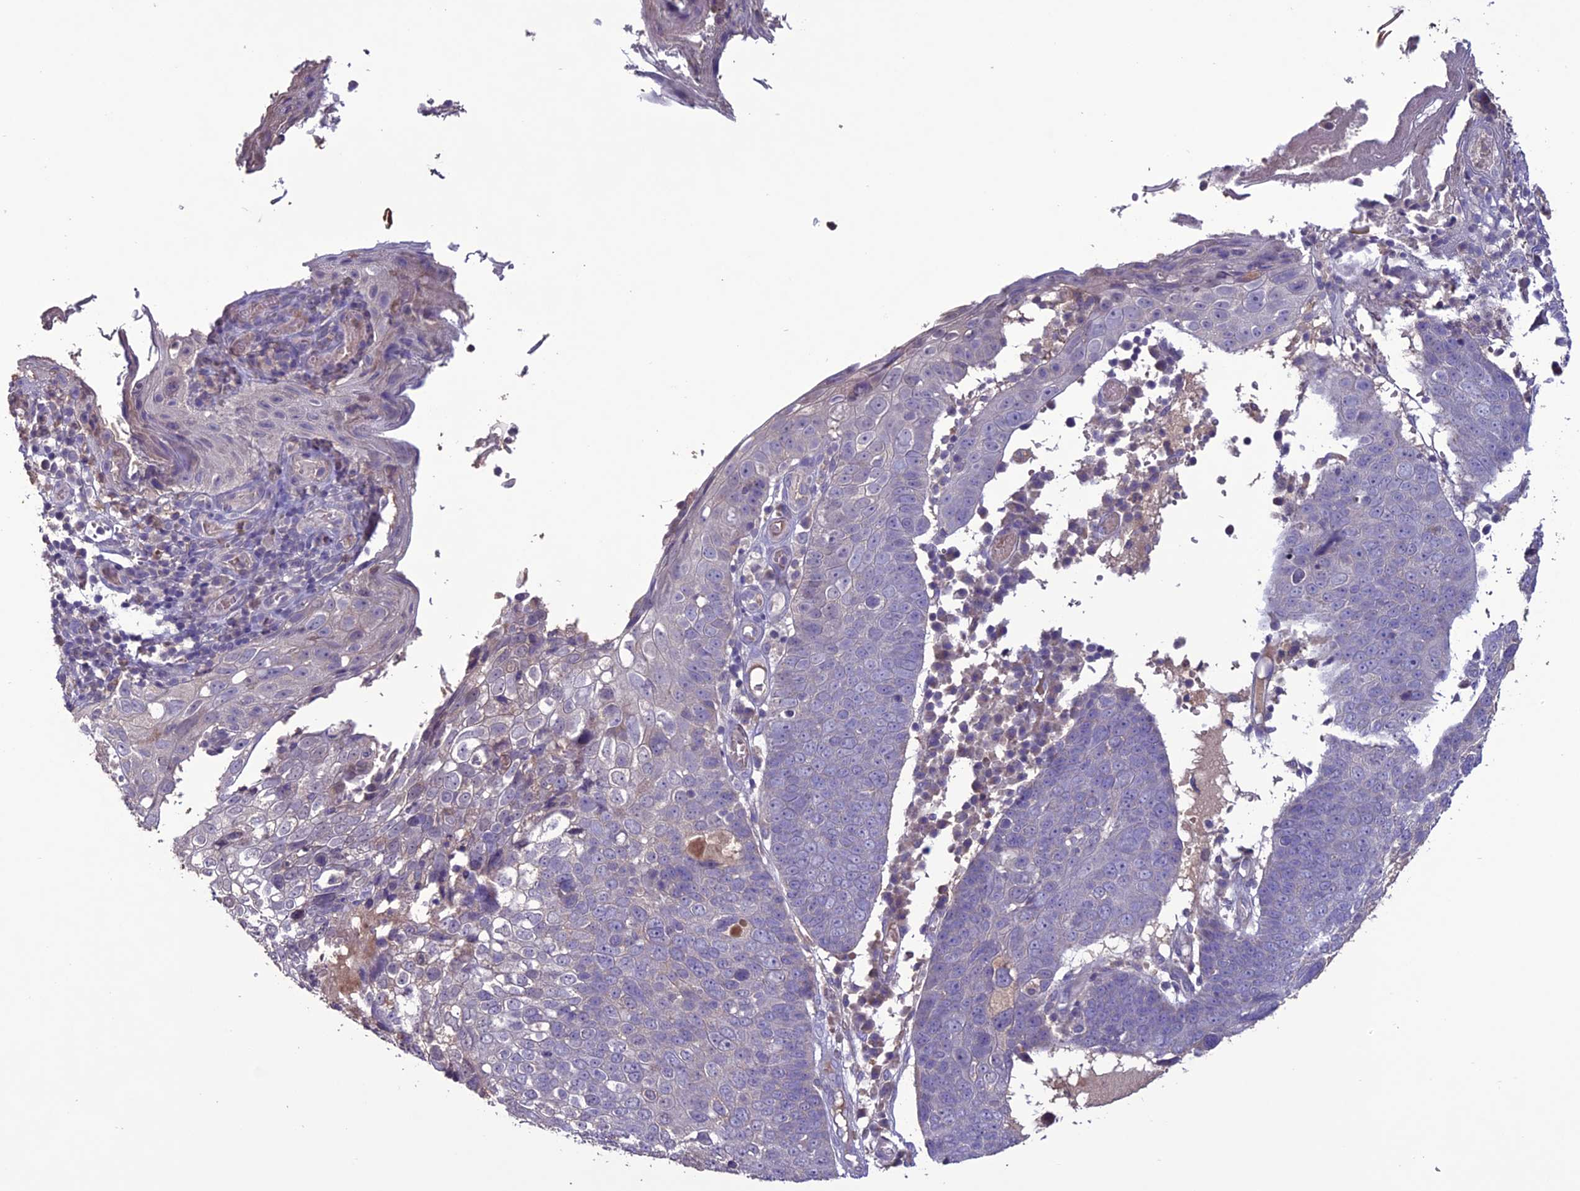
{"staining": {"intensity": "negative", "quantity": "none", "location": "none"}, "tissue": "skin cancer", "cell_type": "Tumor cells", "image_type": "cancer", "snomed": [{"axis": "morphology", "description": "Squamous cell carcinoma, NOS"}, {"axis": "topography", "description": "Skin"}], "caption": "This is an immunohistochemistry (IHC) histopathology image of skin cancer (squamous cell carcinoma). There is no positivity in tumor cells.", "gene": "C2orf76", "patient": {"sex": "male", "age": 71}}